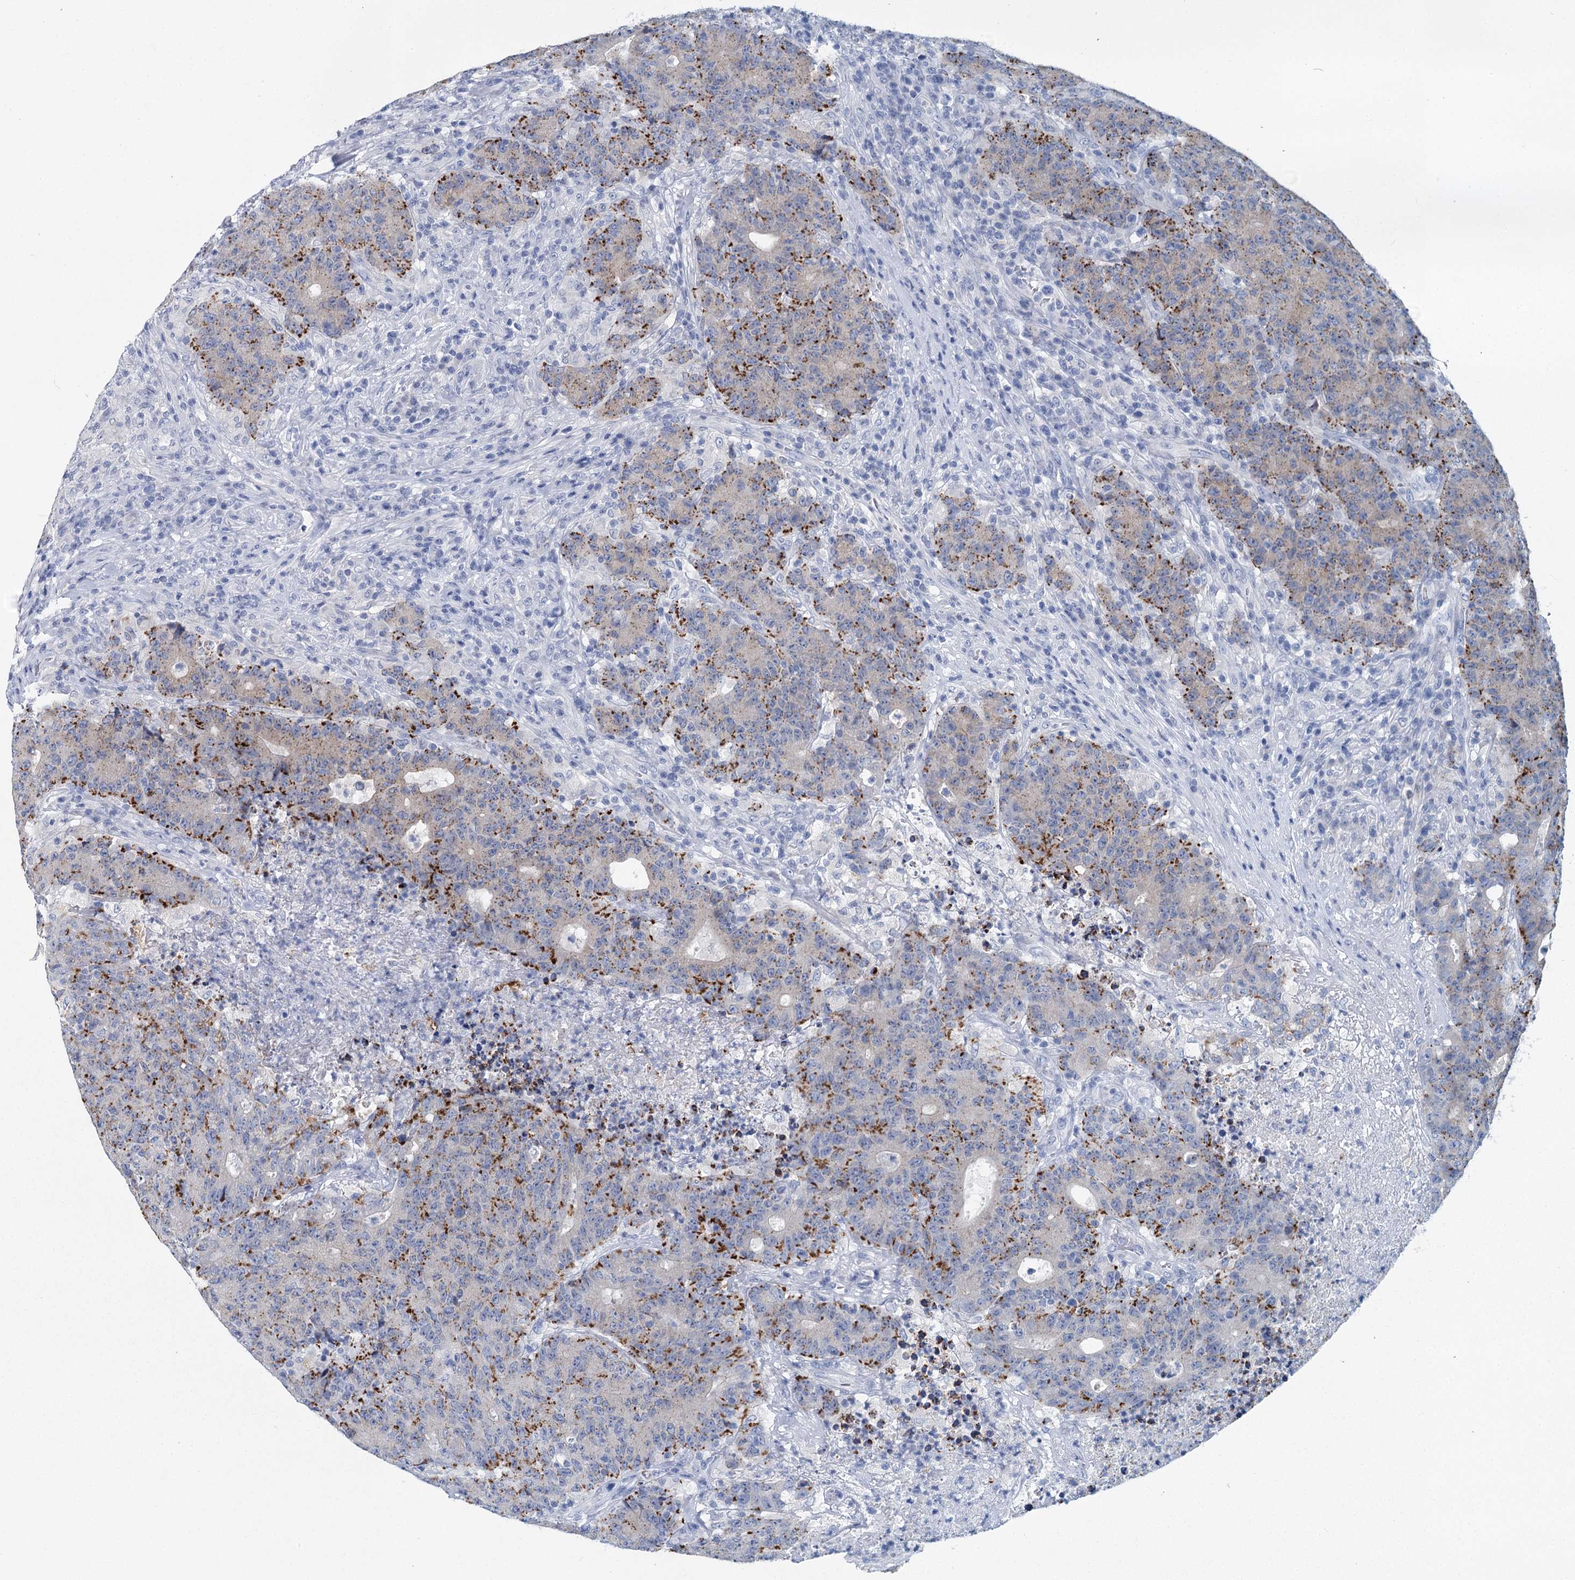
{"staining": {"intensity": "moderate", "quantity": "25%-75%", "location": "cytoplasmic/membranous"}, "tissue": "colorectal cancer", "cell_type": "Tumor cells", "image_type": "cancer", "snomed": [{"axis": "morphology", "description": "Adenocarcinoma, NOS"}, {"axis": "topography", "description": "Colon"}], "caption": "DAB immunohistochemical staining of adenocarcinoma (colorectal) demonstrates moderate cytoplasmic/membranous protein positivity in about 25%-75% of tumor cells.", "gene": "METTL7B", "patient": {"sex": "female", "age": 75}}